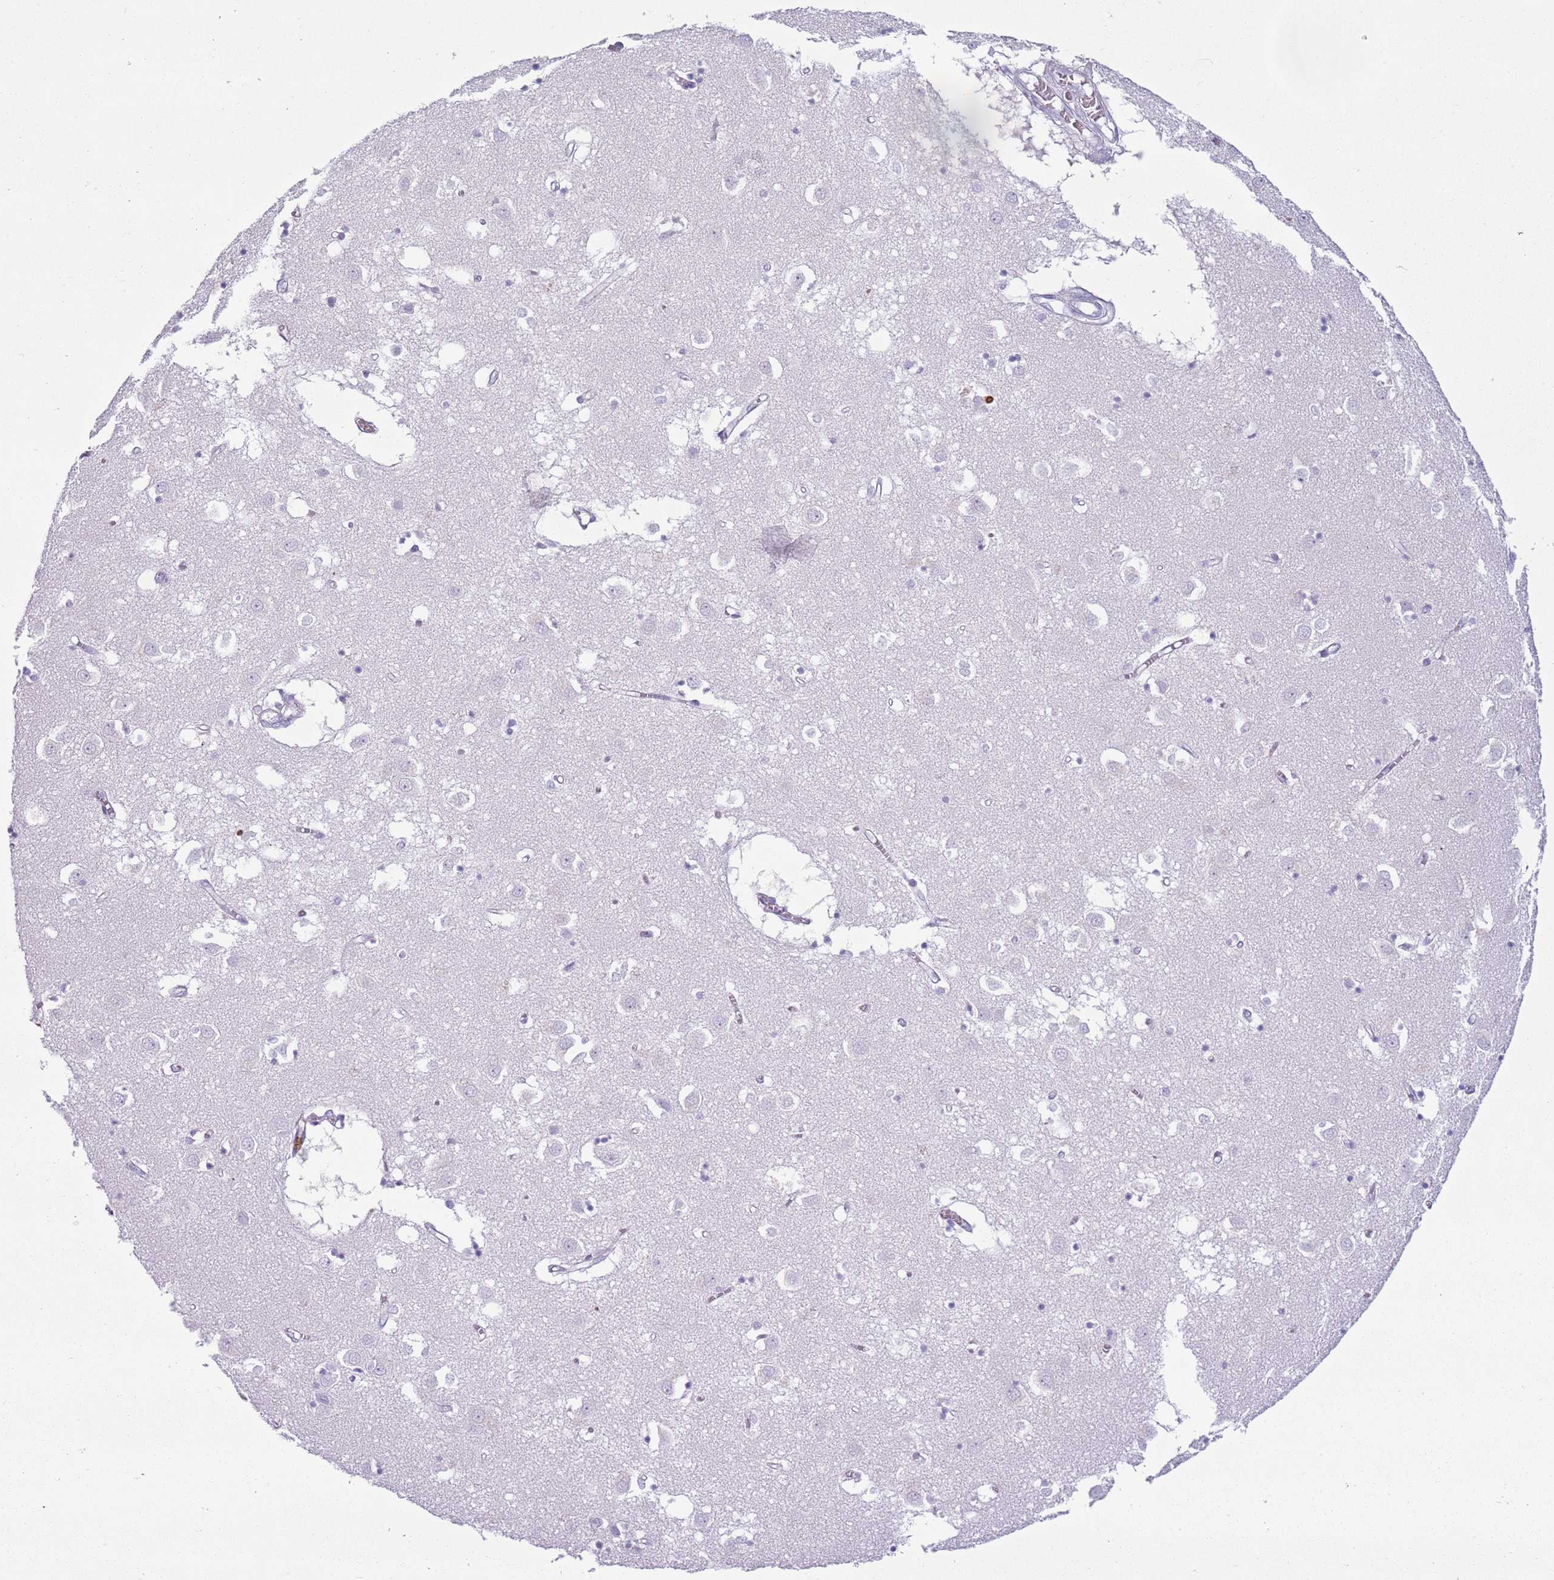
{"staining": {"intensity": "negative", "quantity": "none", "location": "none"}, "tissue": "caudate", "cell_type": "Glial cells", "image_type": "normal", "snomed": [{"axis": "morphology", "description": "Normal tissue, NOS"}, {"axis": "topography", "description": "Lateral ventricle wall"}], "caption": "Immunohistochemistry micrograph of benign human caudate stained for a protein (brown), which displays no positivity in glial cells.", "gene": "CD177", "patient": {"sex": "male", "age": 70}}